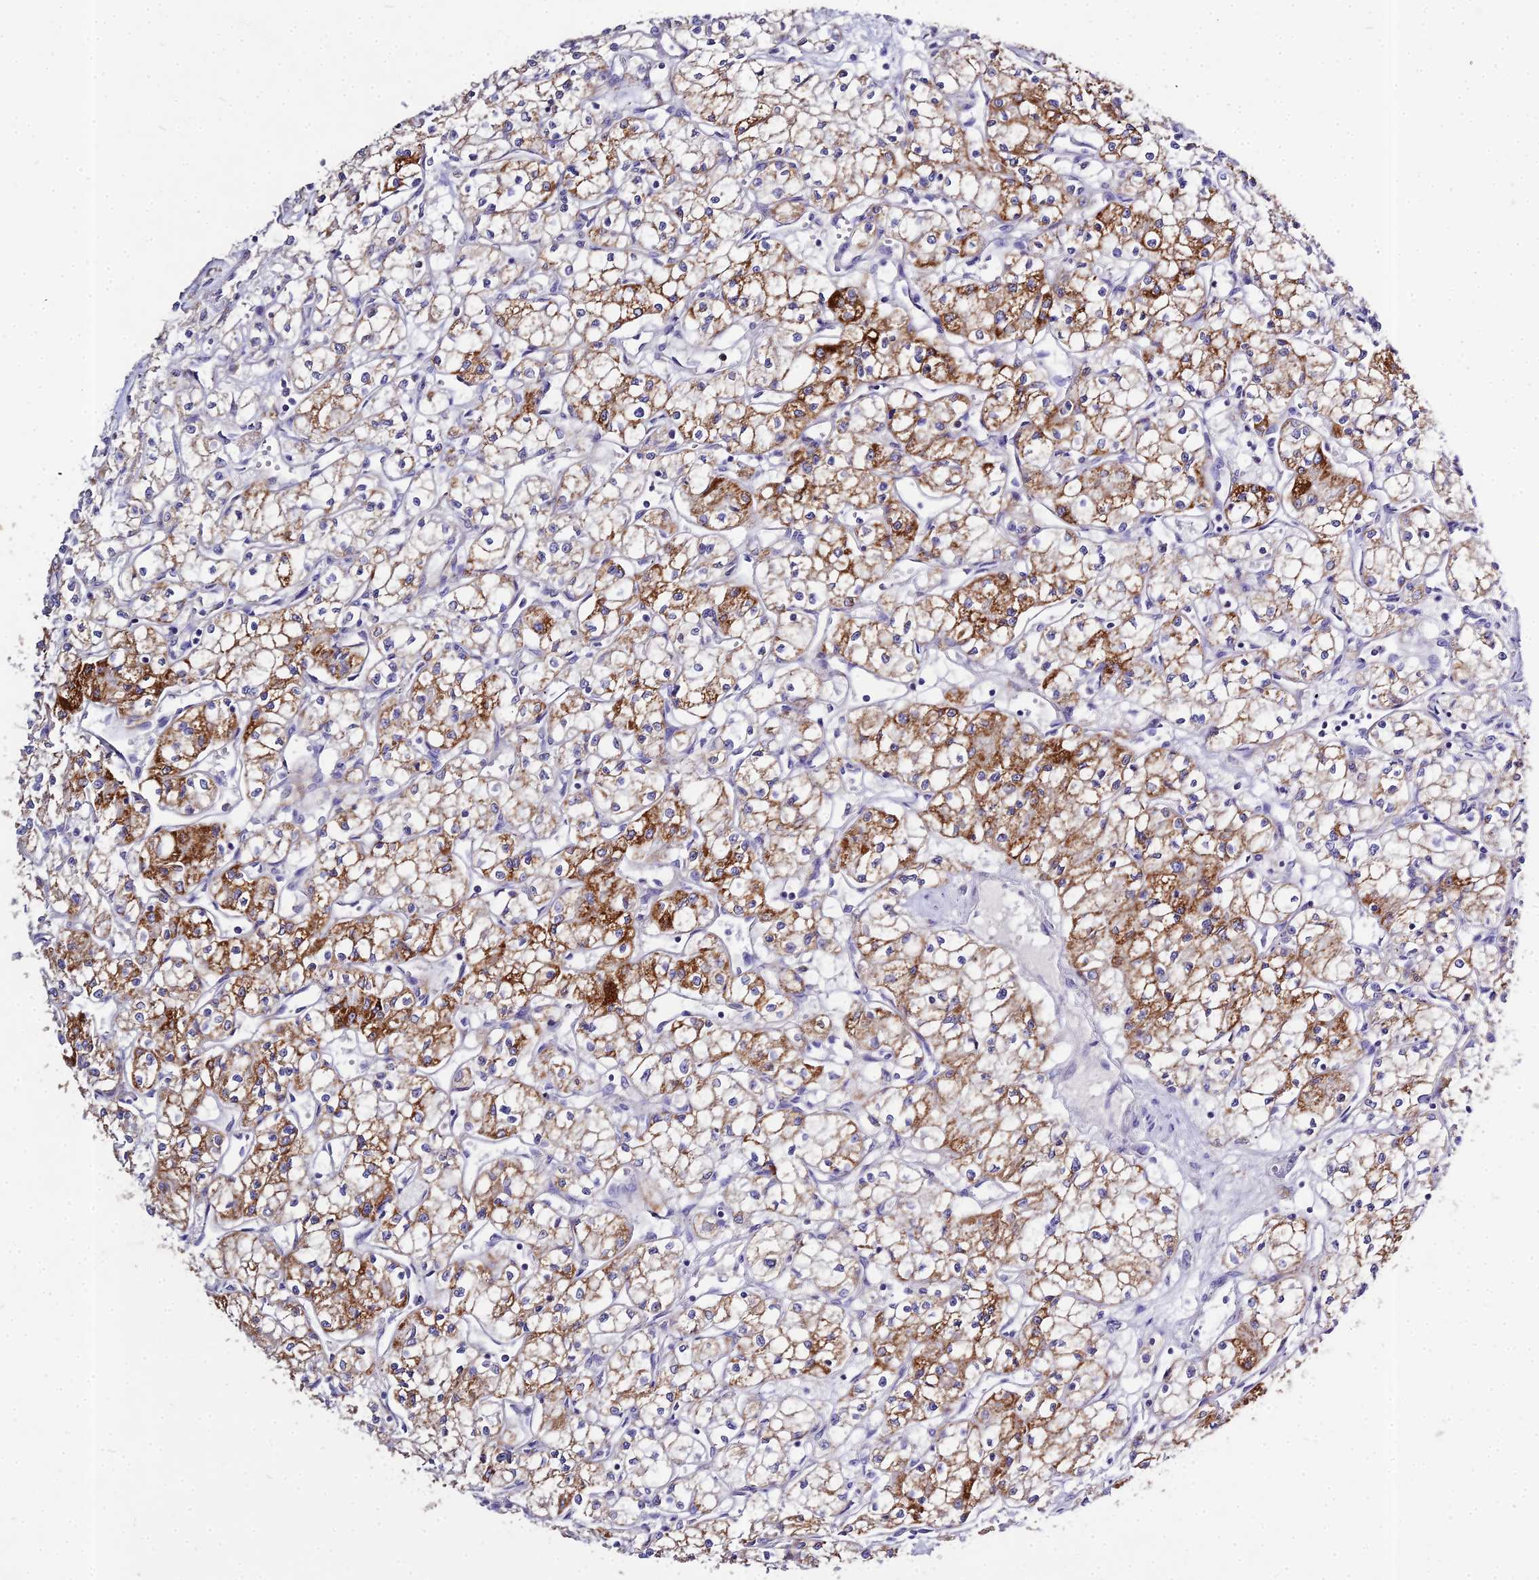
{"staining": {"intensity": "moderate", "quantity": ">75%", "location": "cytoplasmic/membranous"}, "tissue": "renal cancer", "cell_type": "Tumor cells", "image_type": "cancer", "snomed": [{"axis": "morphology", "description": "Adenocarcinoma, NOS"}, {"axis": "topography", "description": "Kidney"}], "caption": "Renal cancer (adenocarcinoma) was stained to show a protein in brown. There is medium levels of moderate cytoplasmic/membranous staining in about >75% of tumor cells. (DAB IHC, brown staining for protein, blue staining for nuclei).", "gene": "GLYAT", "patient": {"sex": "male", "age": 59}}